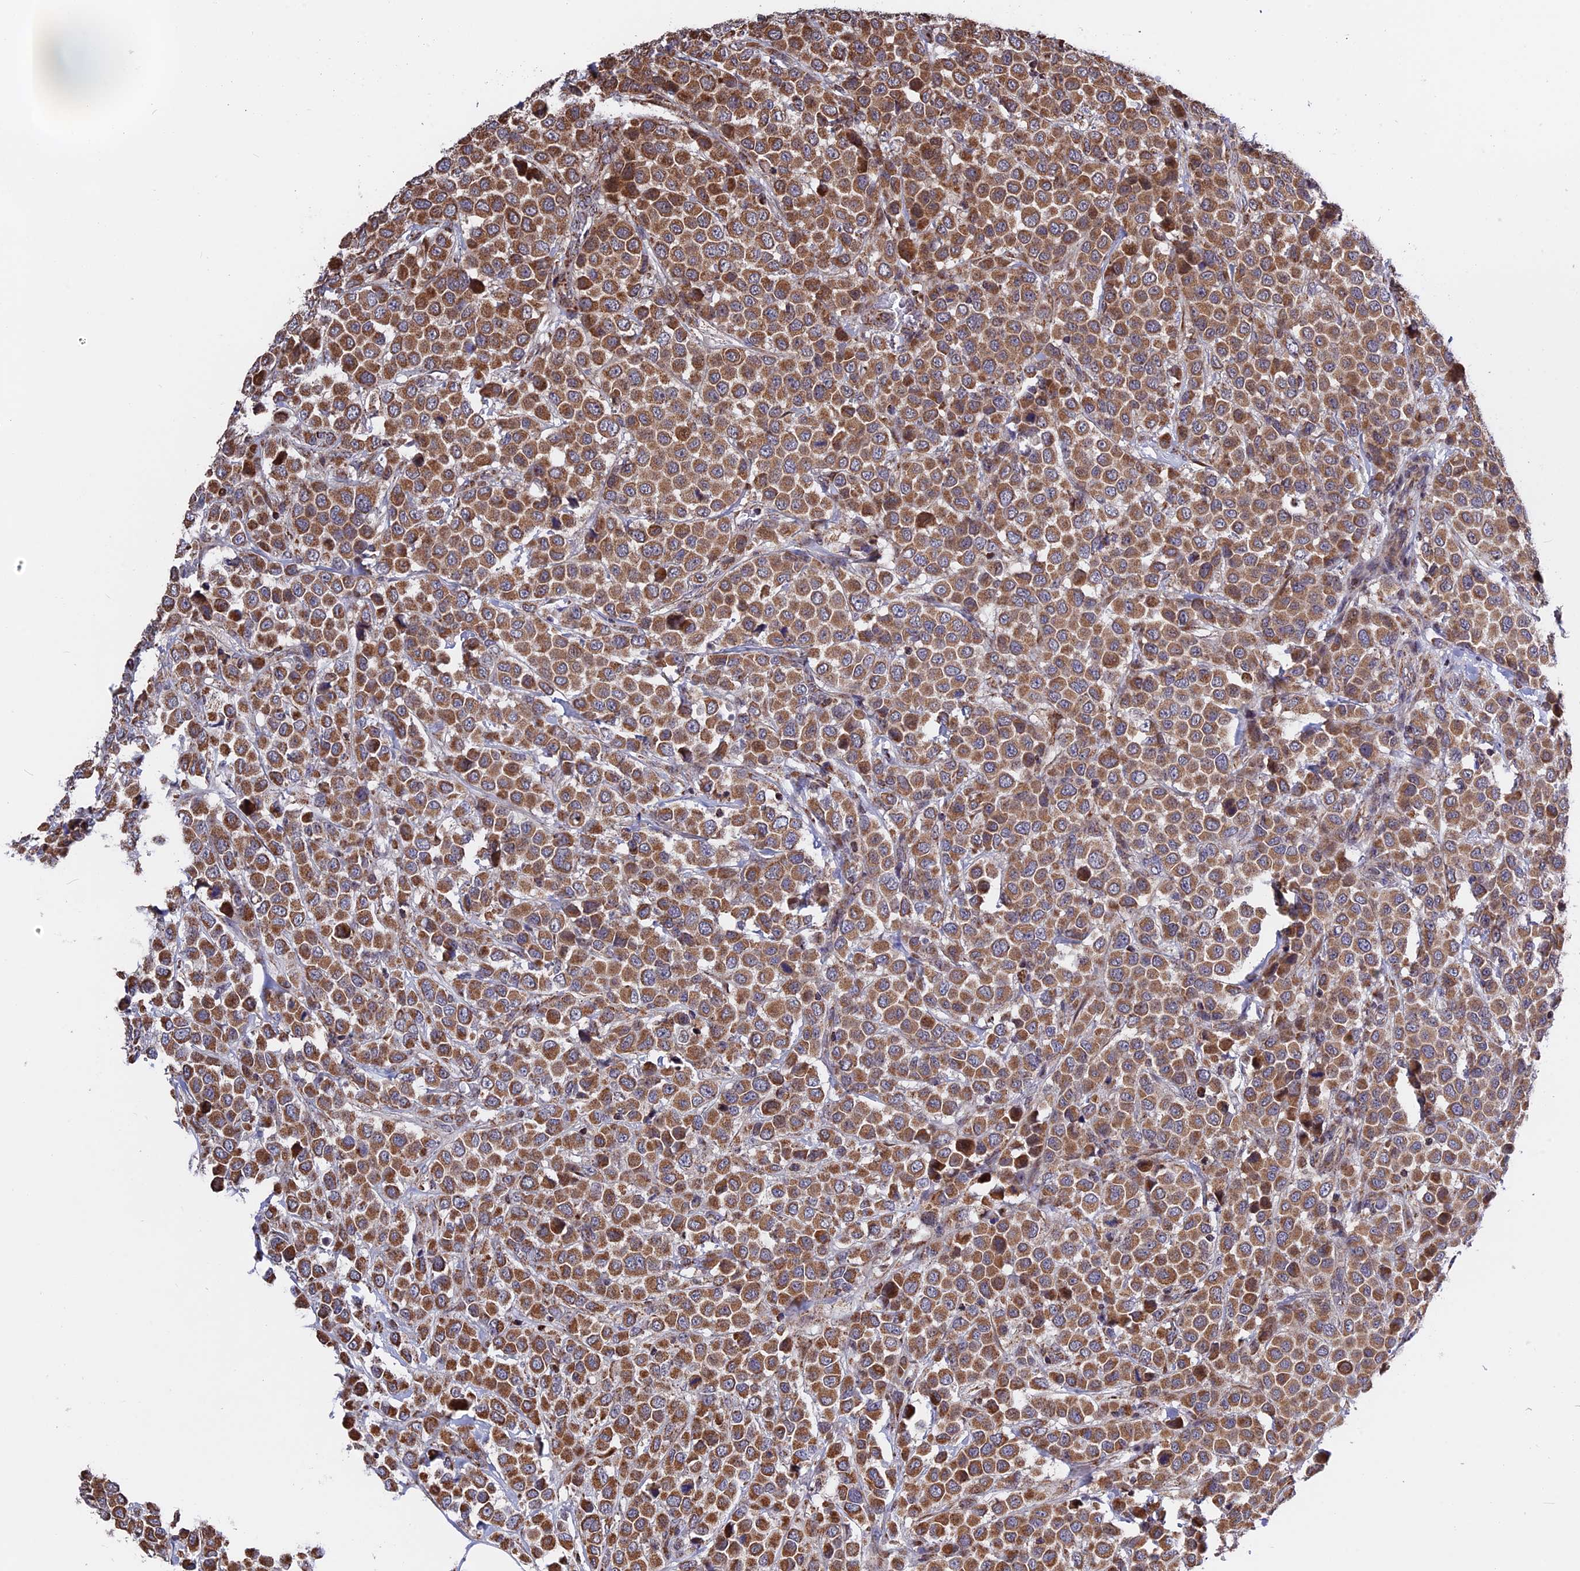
{"staining": {"intensity": "moderate", "quantity": ">75%", "location": "cytoplasmic/membranous"}, "tissue": "breast cancer", "cell_type": "Tumor cells", "image_type": "cancer", "snomed": [{"axis": "morphology", "description": "Duct carcinoma"}, {"axis": "topography", "description": "Breast"}], "caption": "IHC photomicrograph of neoplastic tissue: human intraductal carcinoma (breast) stained using IHC displays medium levels of moderate protein expression localized specifically in the cytoplasmic/membranous of tumor cells, appearing as a cytoplasmic/membranous brown color.", "gene": "FAM174C", "patient": {"sex": "female", "age": 61}}